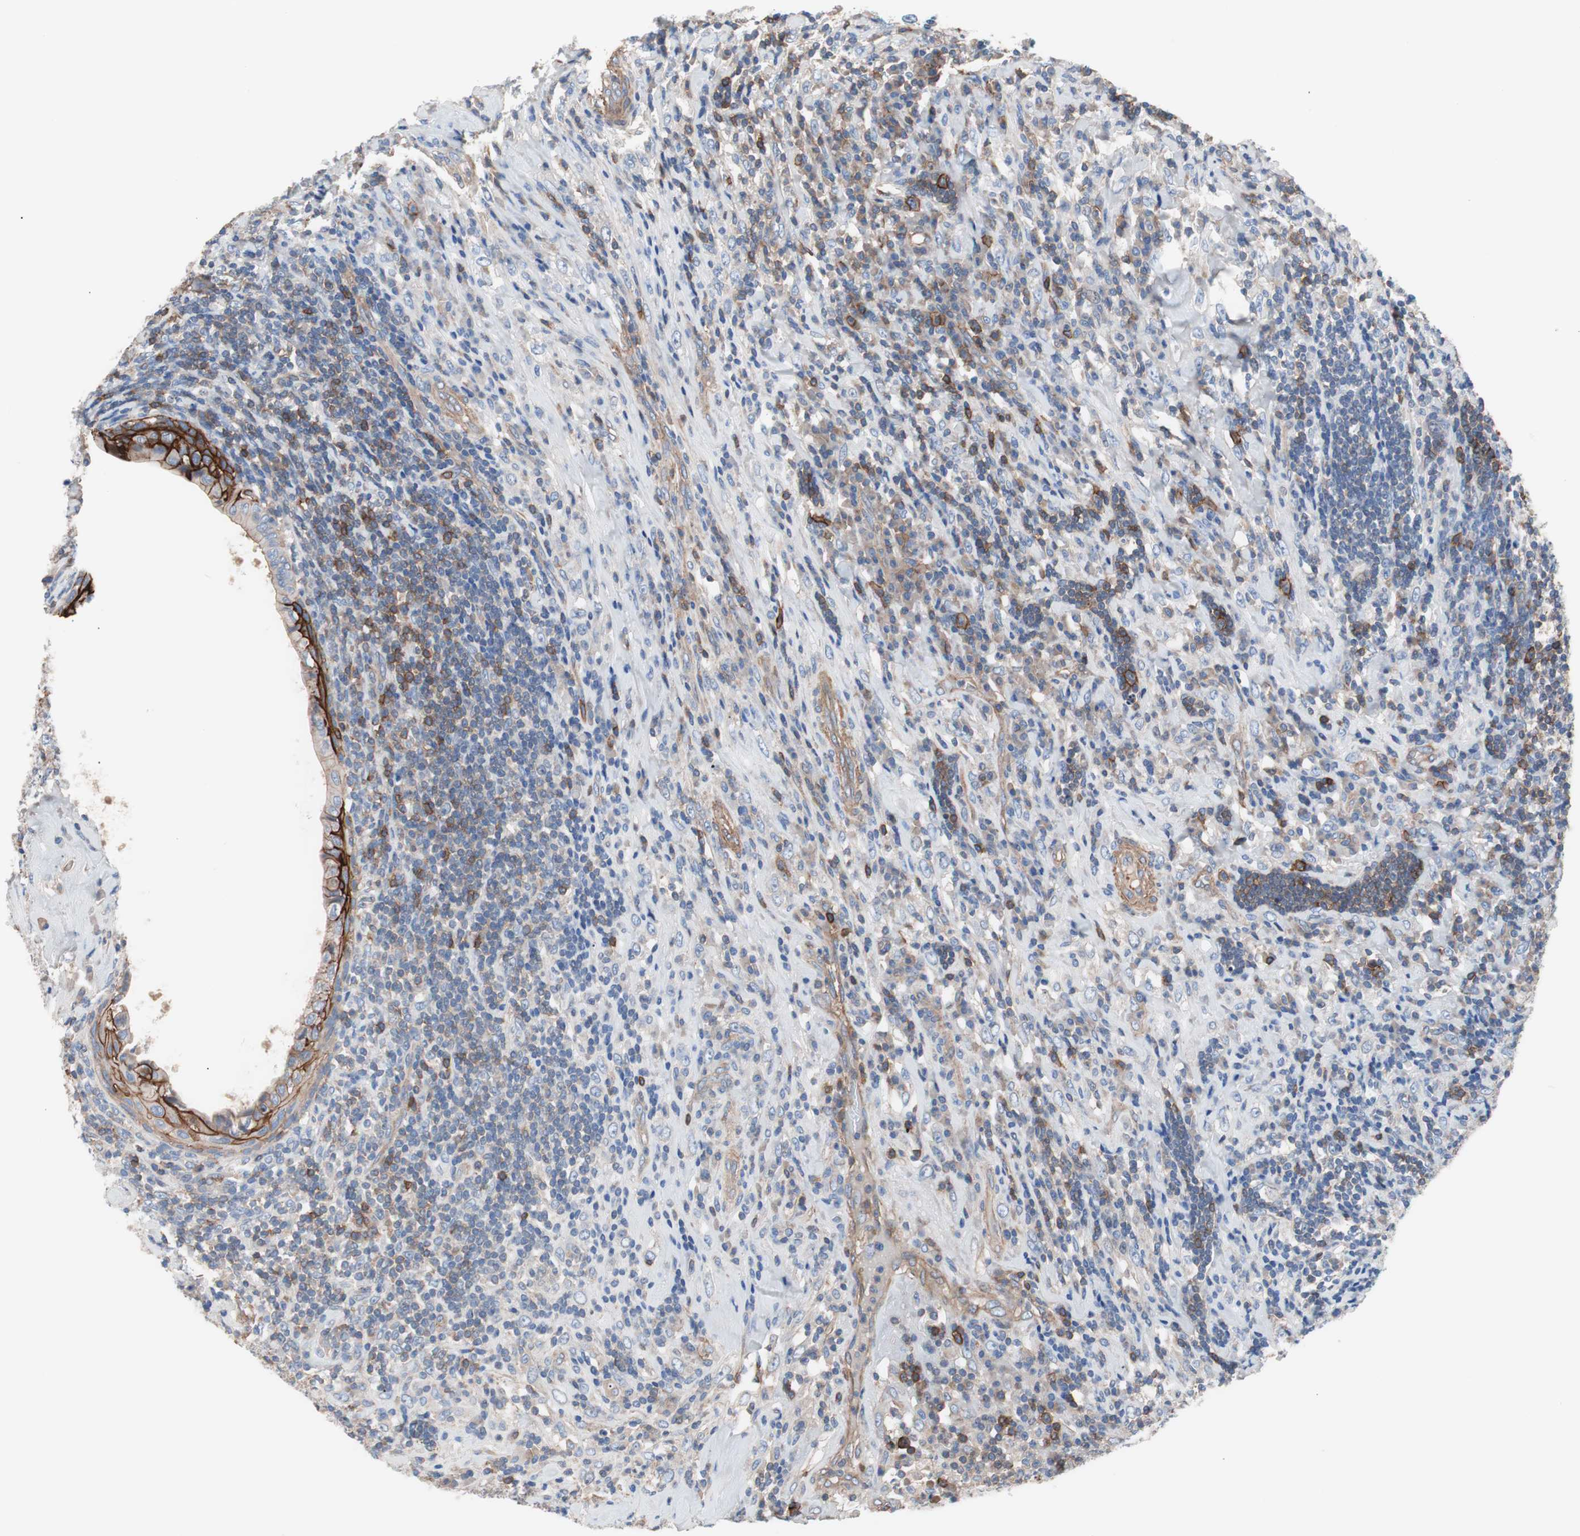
{"staining": {"intensity": "negative", "quantity": "none", "location": "none"}, "tissue": "testis cancer", "cell_type": "Tumor cells", "image_type": "cancer", "snomed": [{"axis": "morphology", "description": "Necrosis, NOS"}, {"axis": "morphology", "description": "Carcinoma, Embryonal, NOS"}, {"axis": "topography", "description": "Testis"}], "caption": "DAB (3,3'-diaminobenzidine) immunohistochemical staining of testis embryonal carcinoma reveals no significant expression in tumor cells.", "gene": "GPR160", "patient": {"sex": "male", "age": 19}}